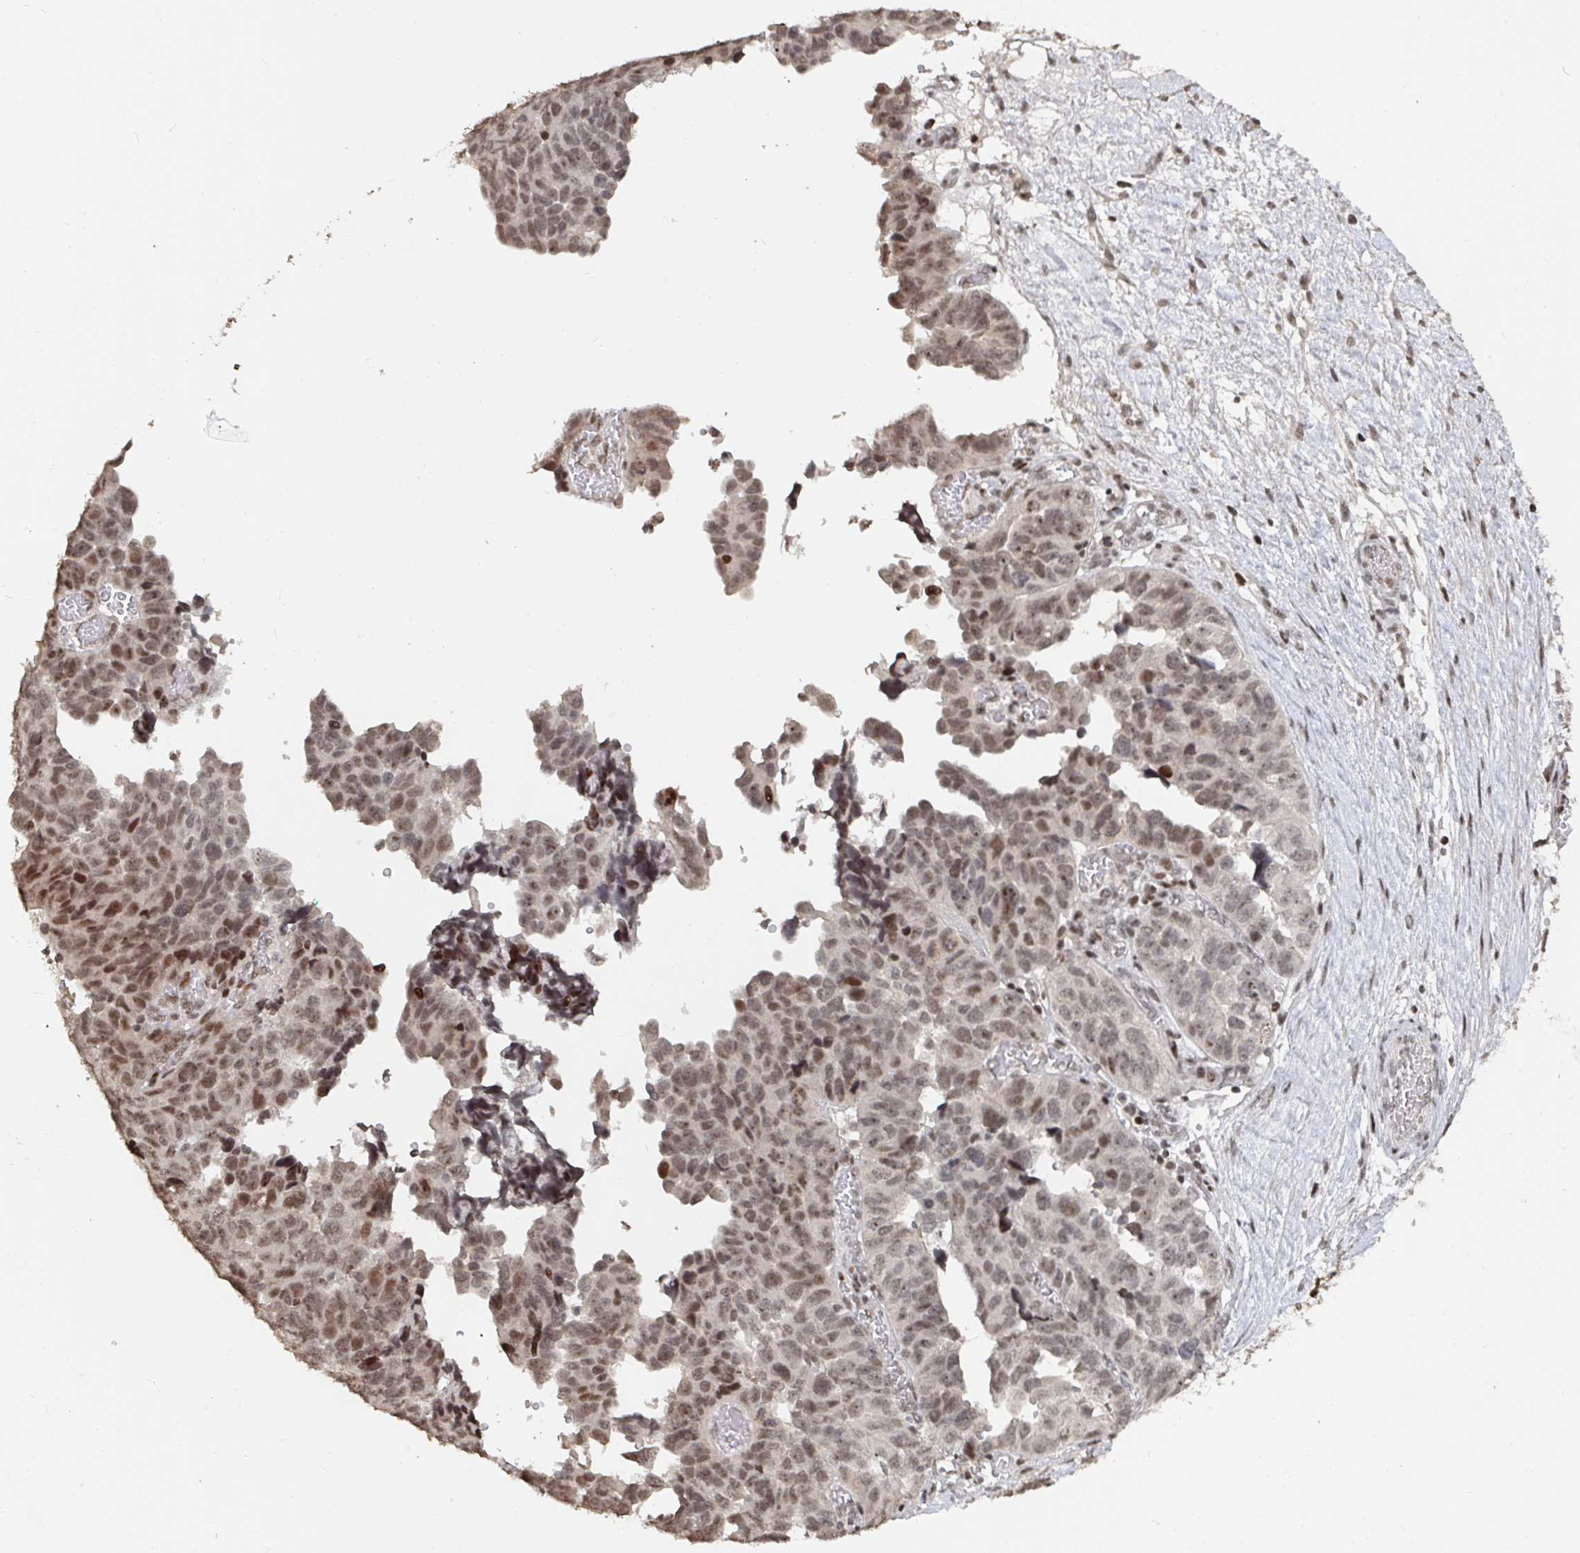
{"staining": {"intensity": "moderate", "quantity": ">75%", "location": "nuclear"}, "tissue": "ovarian cancer", "cell_type": "Tumor cells", "image_type": "cancer", "snomed": [{"axis": "morphology", "description": "Cystadenocarcinoma, serous, NOS"}, {"axis": "topography", "description": "Ovary"}], "caption": "Human ovarian cancer (serous cystadenocarcinoma) stained with a protein marker displays moderate staining in tumor cells.", "gene": "ZDHHC12", "patient": {"sex": "female", "age": 64}}